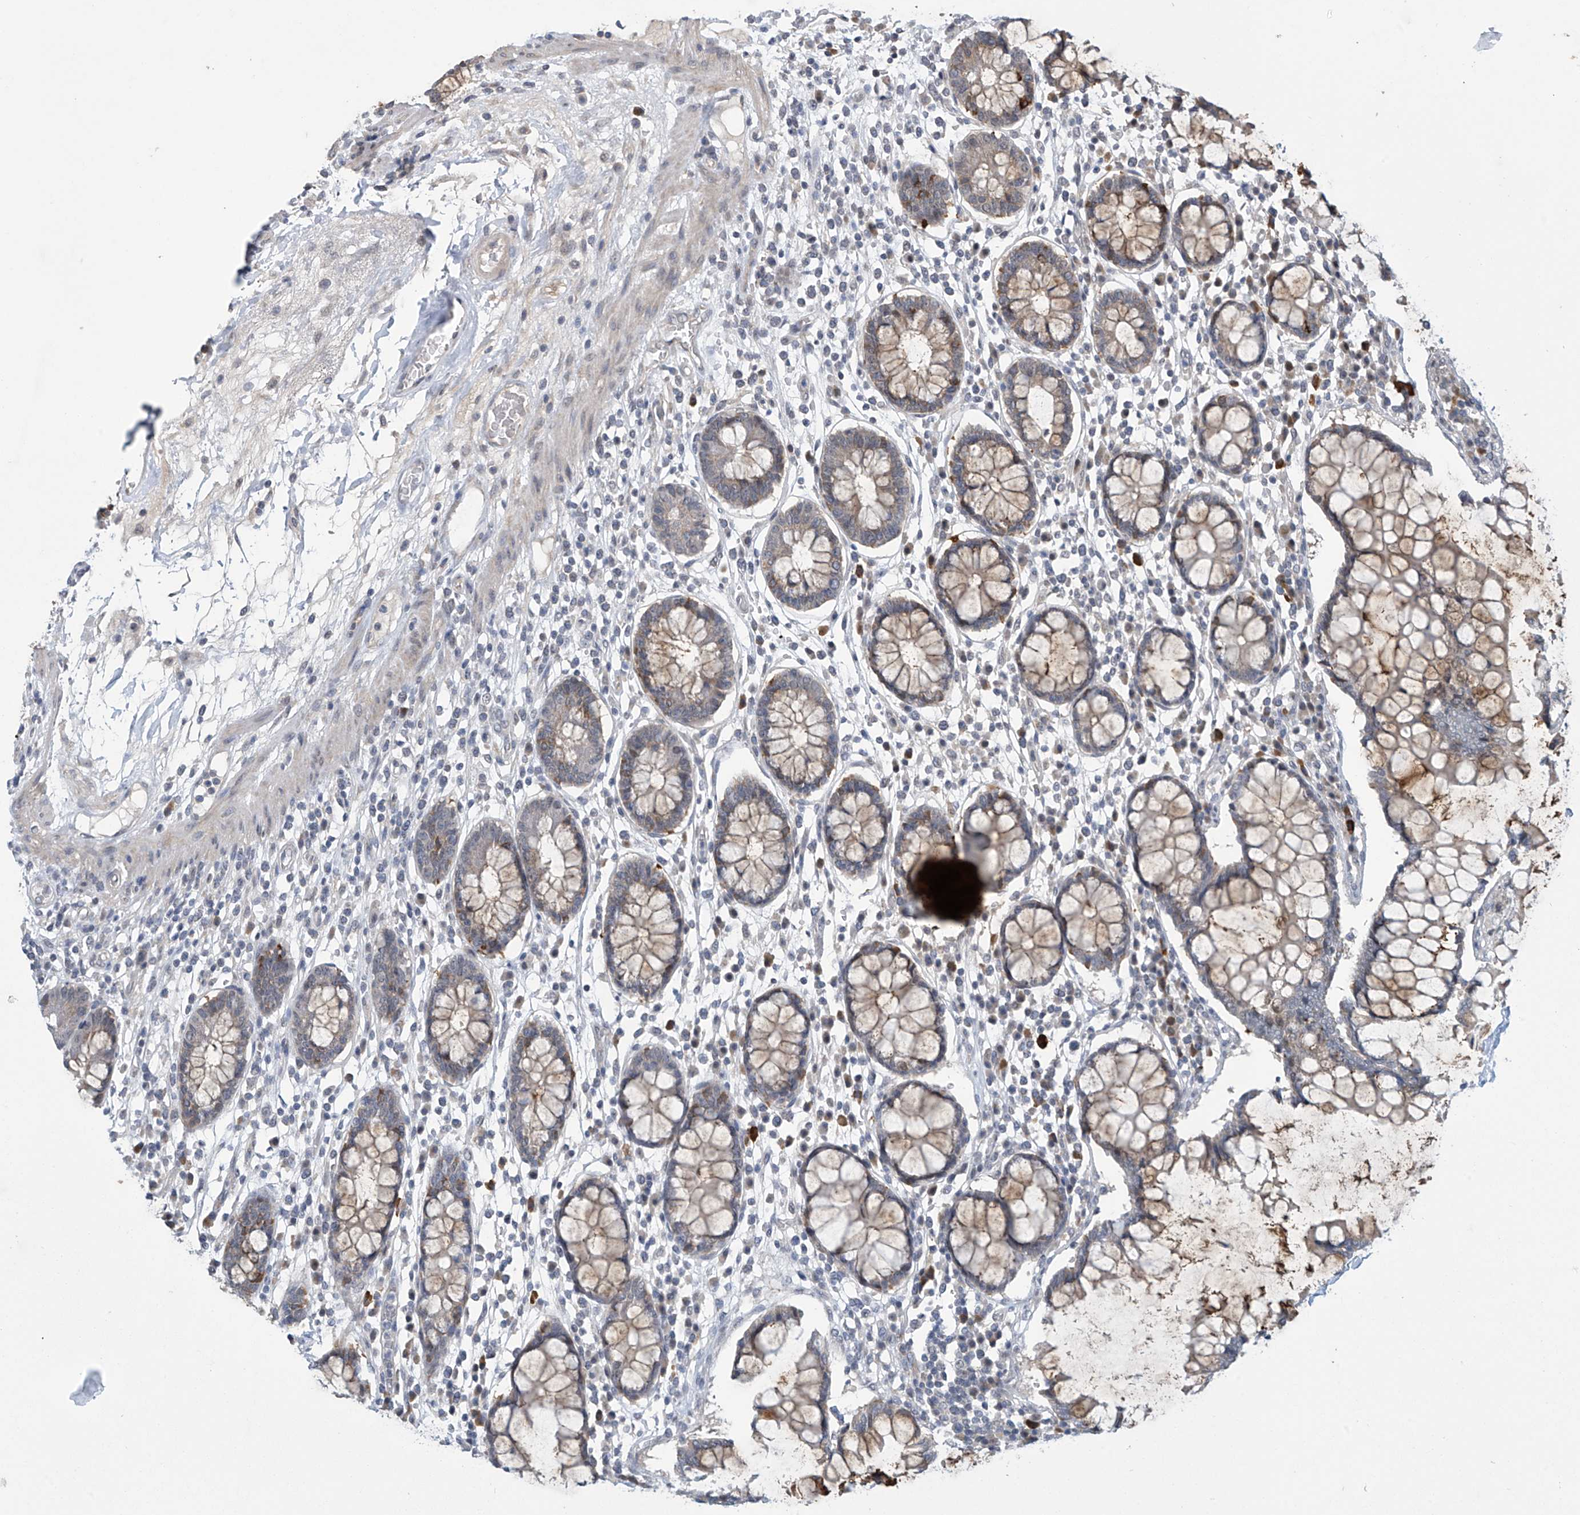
{"staining": {"intensity": "negative", "quantity": "none", "location": "none"}, "tissue": "colon", "cell_type": "Endothelial cells", "image_type": "normal", "snomed": [{"axis": "morphology", "description": "Normal tissue, NOS"}, {"axis": "topography", "description": "Colon"}], "caption": "A micrograph of human colon is negative for staining in endothelial cells. The staining is performed using DAB brown chromogen with nuclei counter-stained in using hematoxylin.", "gene": "ABHD13", "patient": {"sex": "female", "age": 79}}